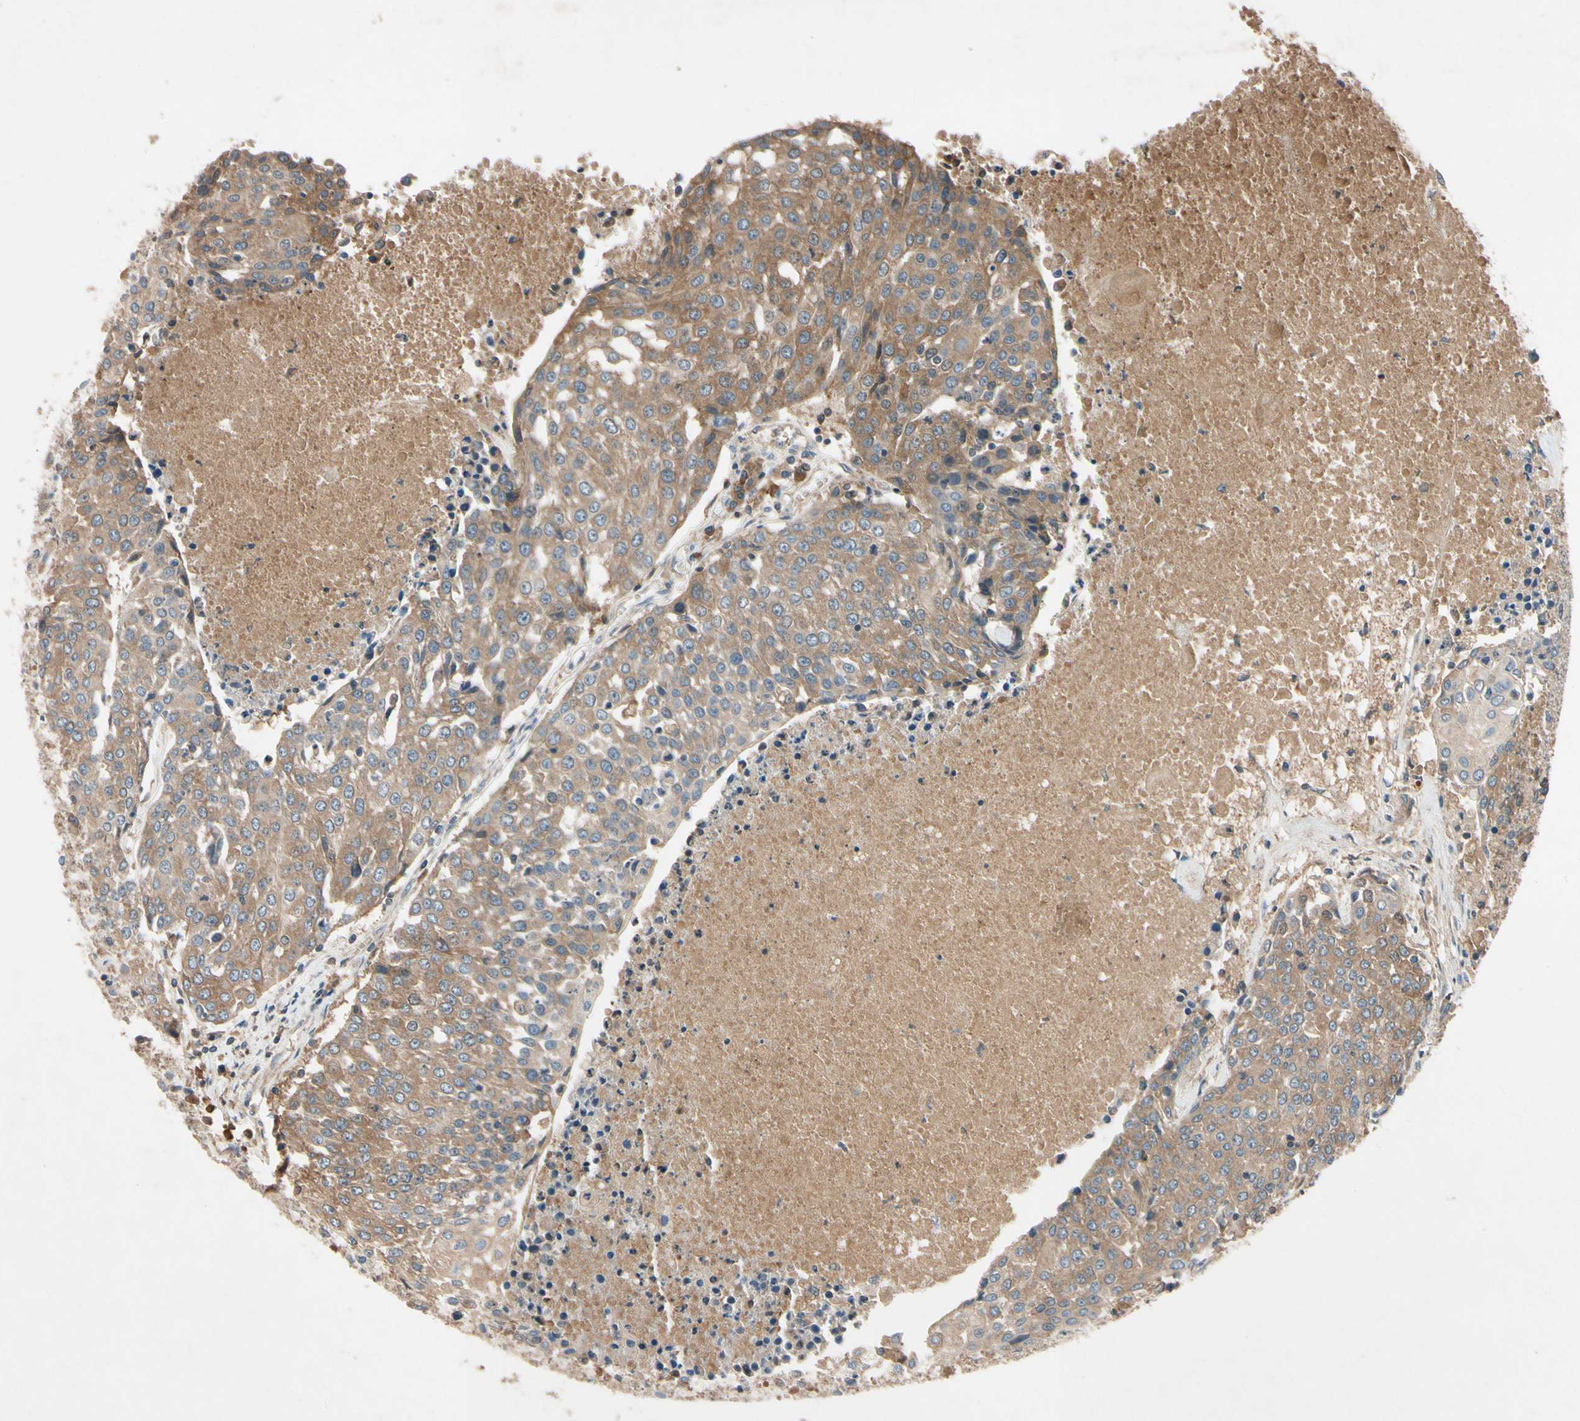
{"staining": {"intensity": "weak", "quantity": ">75%", "location": "cytoplasmic/membranous"}, "tissue": "urothelial cancer", "cell_type": "Tumor cells", "image_type": "cancer", "snomed": [{"axis": "morphology", "description": "Urothelial carcinoma, High grade"}, {"axis": "topography", "description": "Urinary bladder"}], "caption": "Protein analysis of urothelial carcinoma (high-grade) tissue exhibits weak cytoplasmic/membranous expression in approximately >75% of tumor cells. (Stains: DAB in brown, nuclei in blue, Microscopy: brightfield microscopy at high magnification).", "gene": "IL1RL1", "patient": {"sex": "female", "age": 85}}